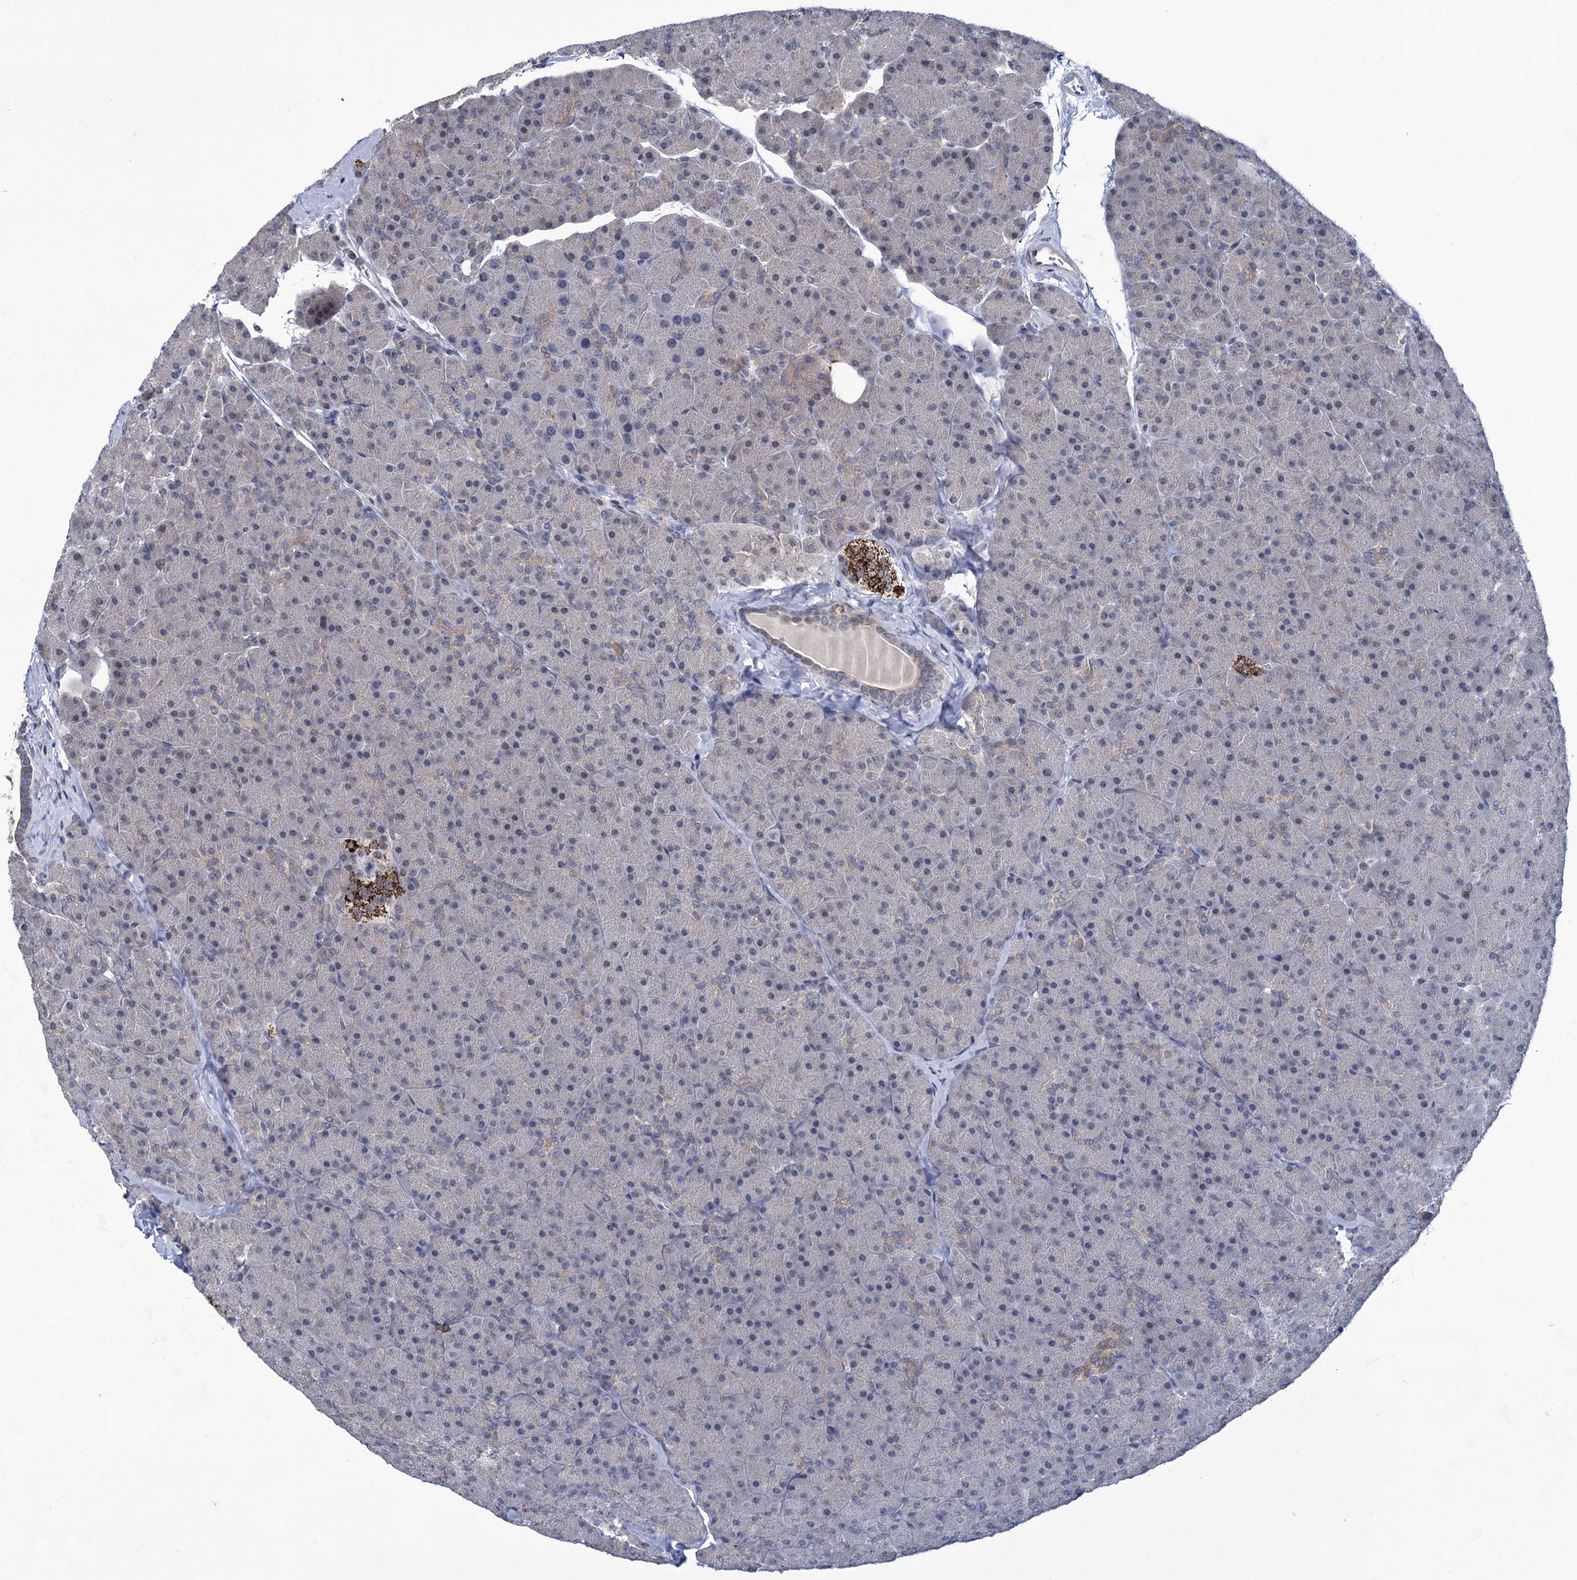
{"staining": {"intensity": "weak", "quantity": "<25%", "location": "cytoplasmic/membranous"}, "tissue": "pancreas", "cell_type": "Exocrine glandular cells", "image_type": "normal", "snomed": [{"axis": "morphology", "description": "Normal tissue, NOS"}, {"axis": "topography", "description": "Pancreas"}], "caption": "DAB (3,3'-diaminobenzidine) immunohistochemical staining of normal pancreas reveals no significant staining in exocrine glandular cells. The staining is performed using DAB (3,3'-diaminobenzidine) brown chromogen with nuclei counter-stained in using hematoxylin.", "gene": "TTC17", "patient": {"sex": "male", "age": 36}}